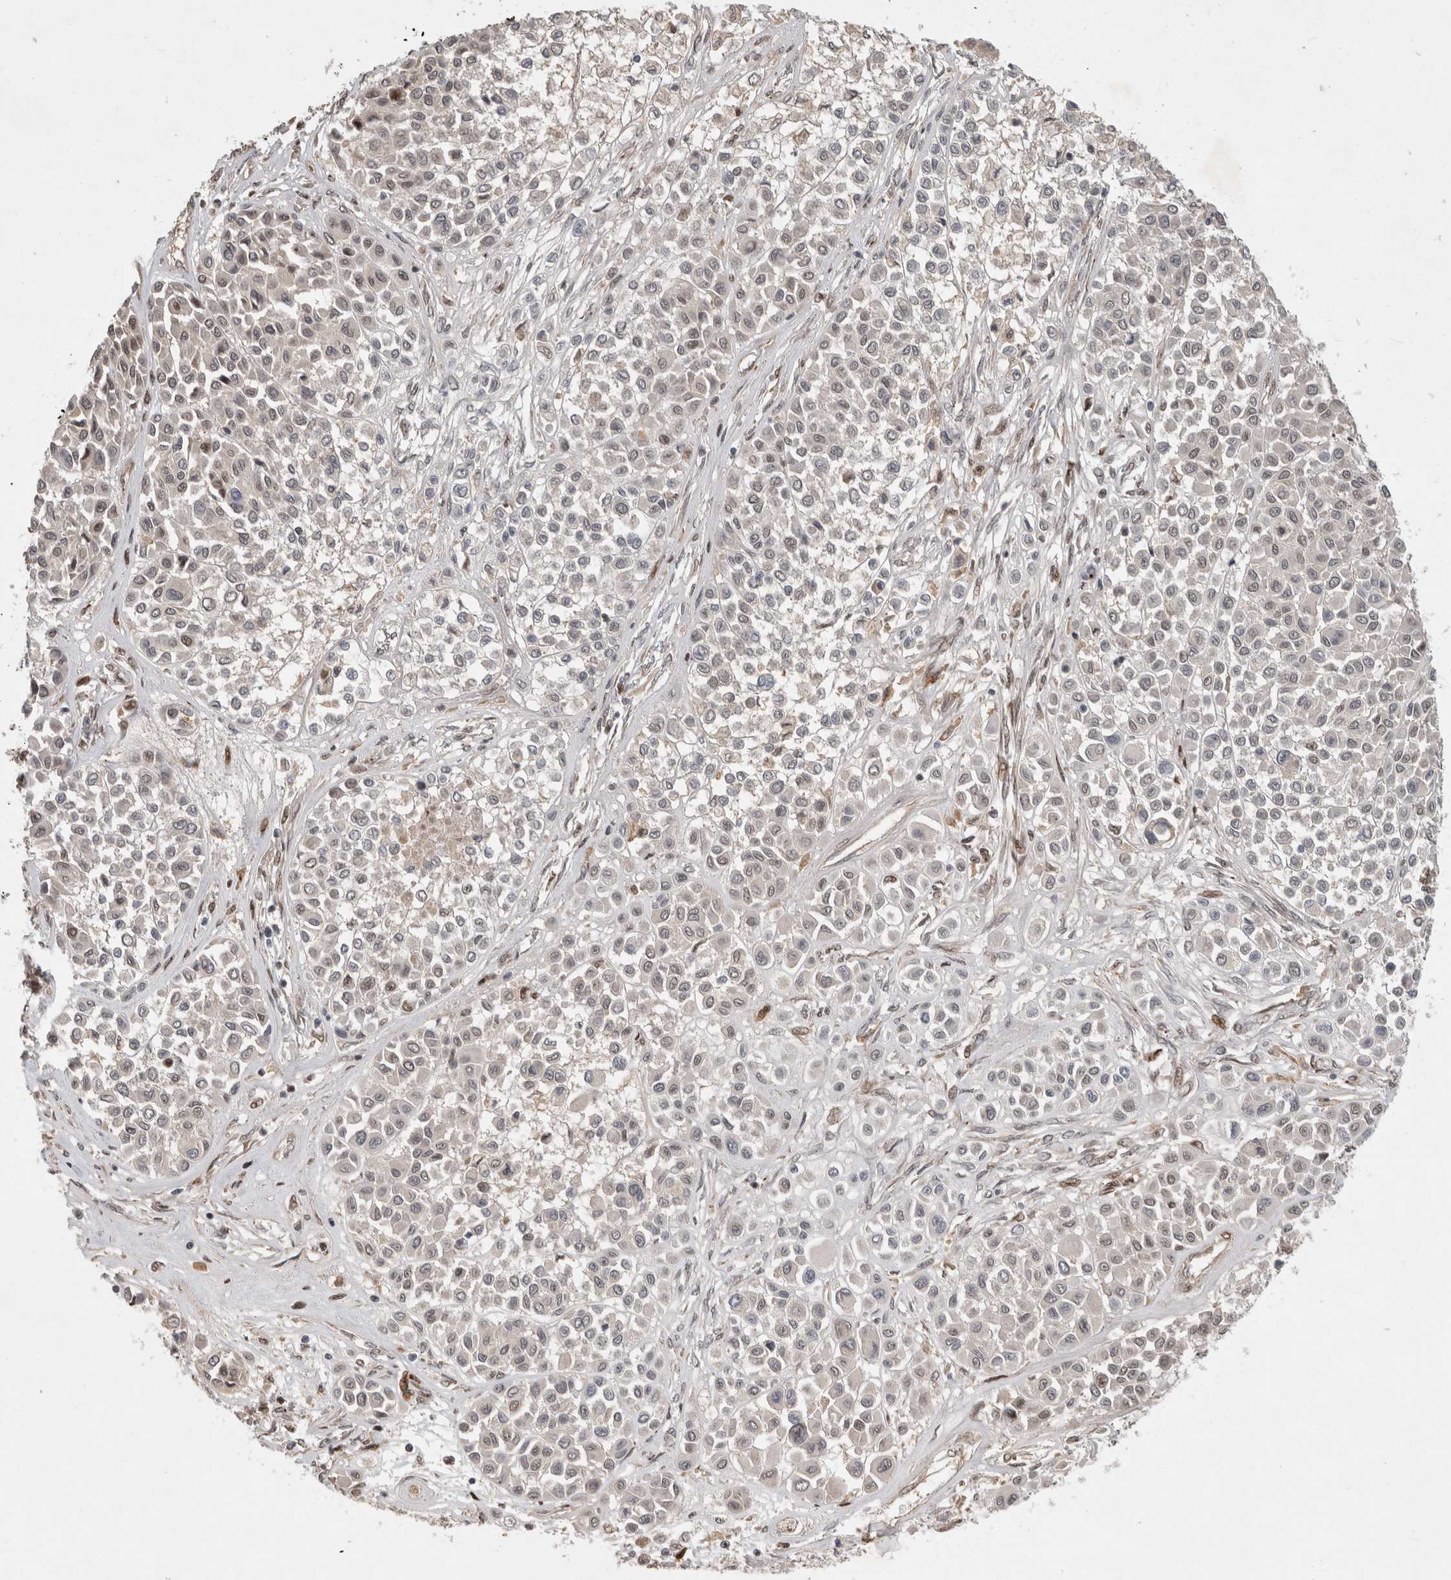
{"staining": {"intensity": "negative", "quantity": "none", "location": "none"}, "tissue": "melanoma", "cell_type": "Tumor cells", "image_type": "cancer", "snomed": [{"axis": "morphology", "description": "Malignant melanoma, Metastatic site"}, {"axis": "topography", "description": "Soft tissue"}], "caption": "There is no significant positivity in tumor cells of malignant melanoma (metastatic site). The staining was performed using DAB to visualize the protein expression in brown, while the nuclei were stained in blue with hematoxylin (Magnification: 20x).", "gene": "INSRR", "patient": {"sex": "male", "age": 41}}